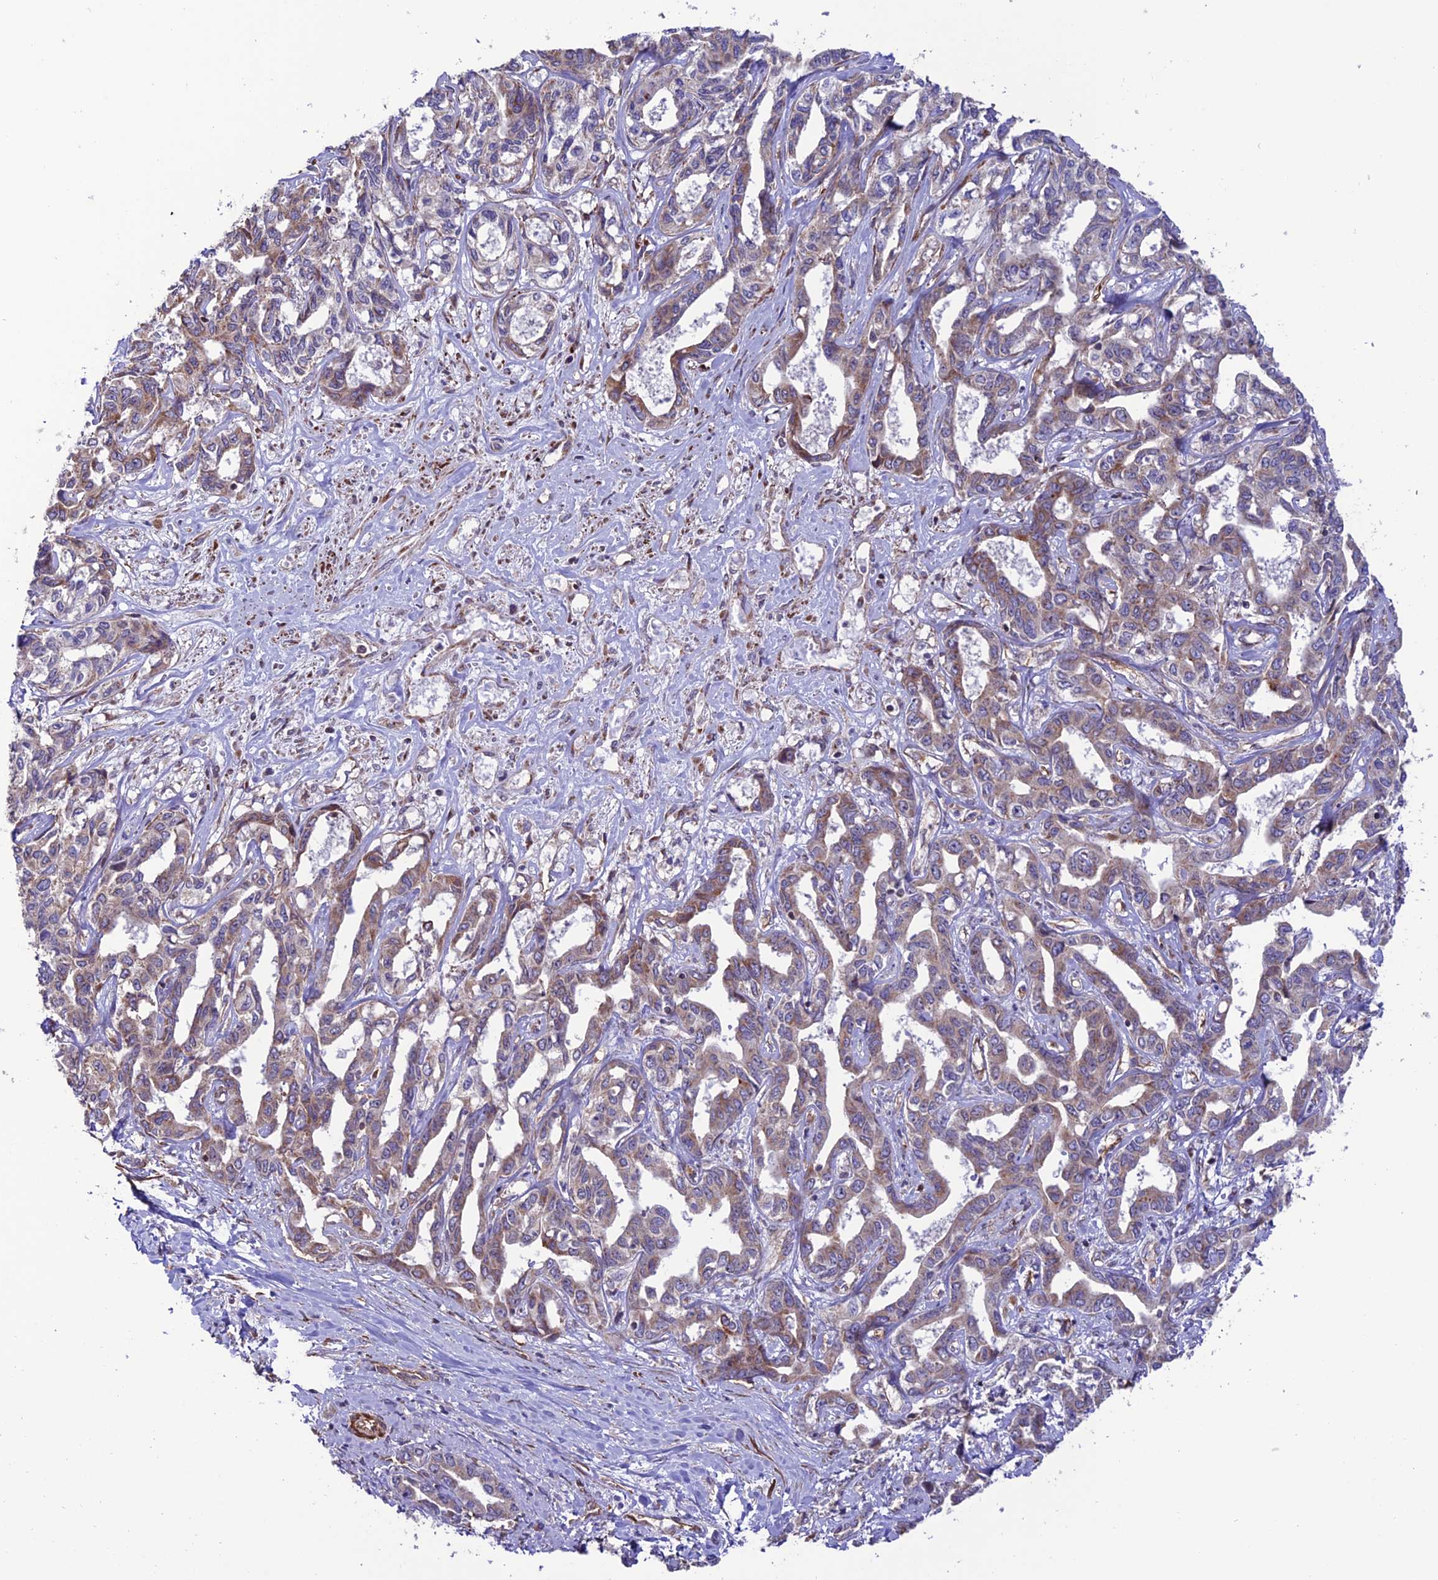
{"staining": {"intensity": "moderate", "quantity": "25%-75%", "location": "cytoplasmic/membranous"}, "tissue": "liver cancer", "cell_type": "Tumor cells", "image_type": "cancer", "snomed": [{"axis": "morphology", "description": "Cholangiocarcinoma"}, {"axis": "topography", "description": "Liver"}], "caption": "IHC histopathology image of human liver cancer stained for a protein (brown), which displays medium levels of moderate cytoplasmic/membranous staining in approximately 25%-75% of tumor cells.", "gene": "TNIP3", "patient": {"sex": "male", "age": 59}}